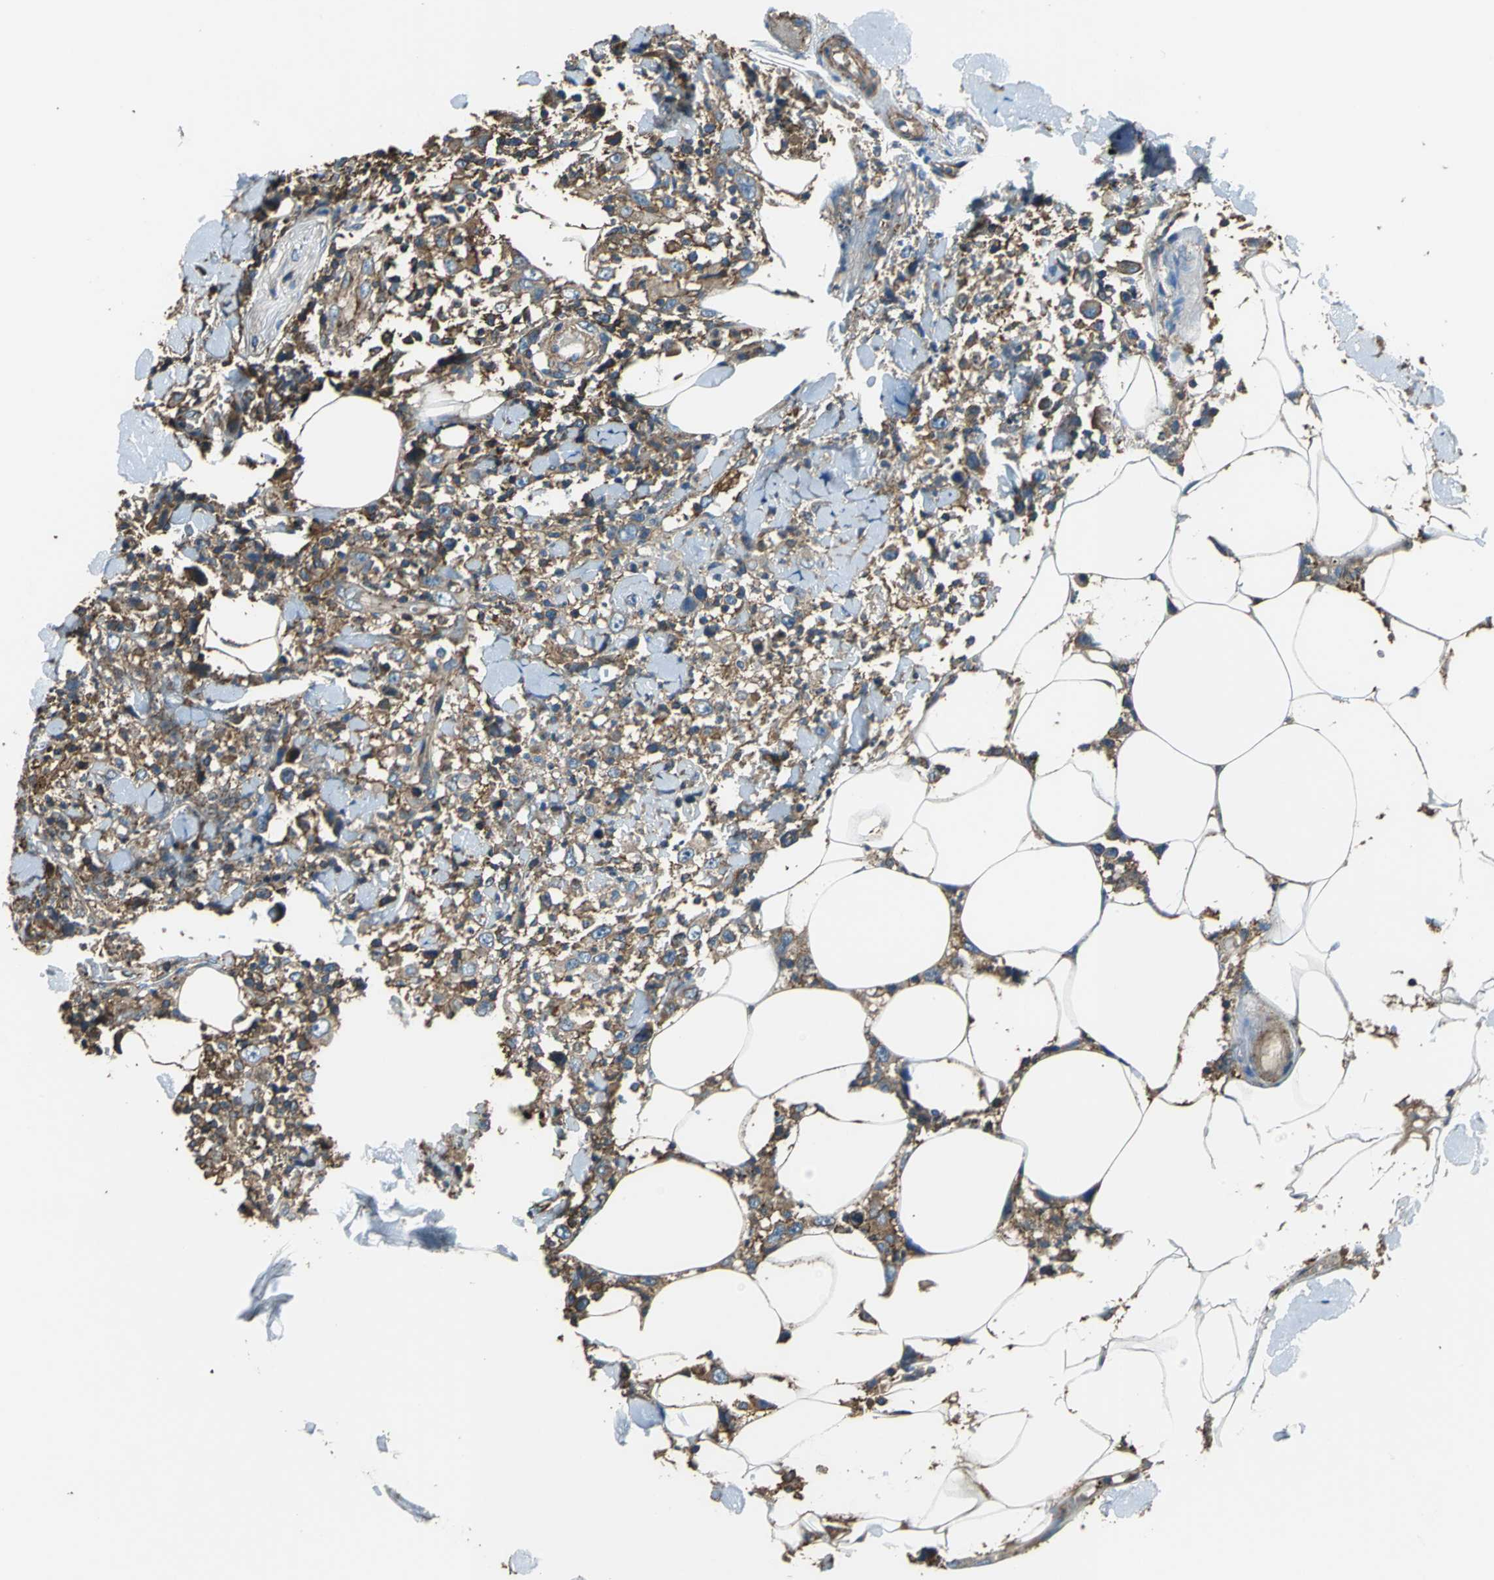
{"staining": {"intensity": "moderate", "quantity": ">75%", "location": "cytoplasmic/membranous"}, "tissue": "thyroid cancer", "cell_type": "Tumor cells", "image_type": "cancer", "snomed": [{"axis": "morphology", "description": "Carcinoma, NOS"}, {"axis": "topography", "description": "Thyroid gland"}], "caption": "There is medium levels of moderate cytoplasmic/membranous expression in tumor cells of carcinoma (thyroid), as demonstrated by immunohistochemical staining (brown color).", "gene": "PARVA", "patient": {"sex": "female", "age": 77}}